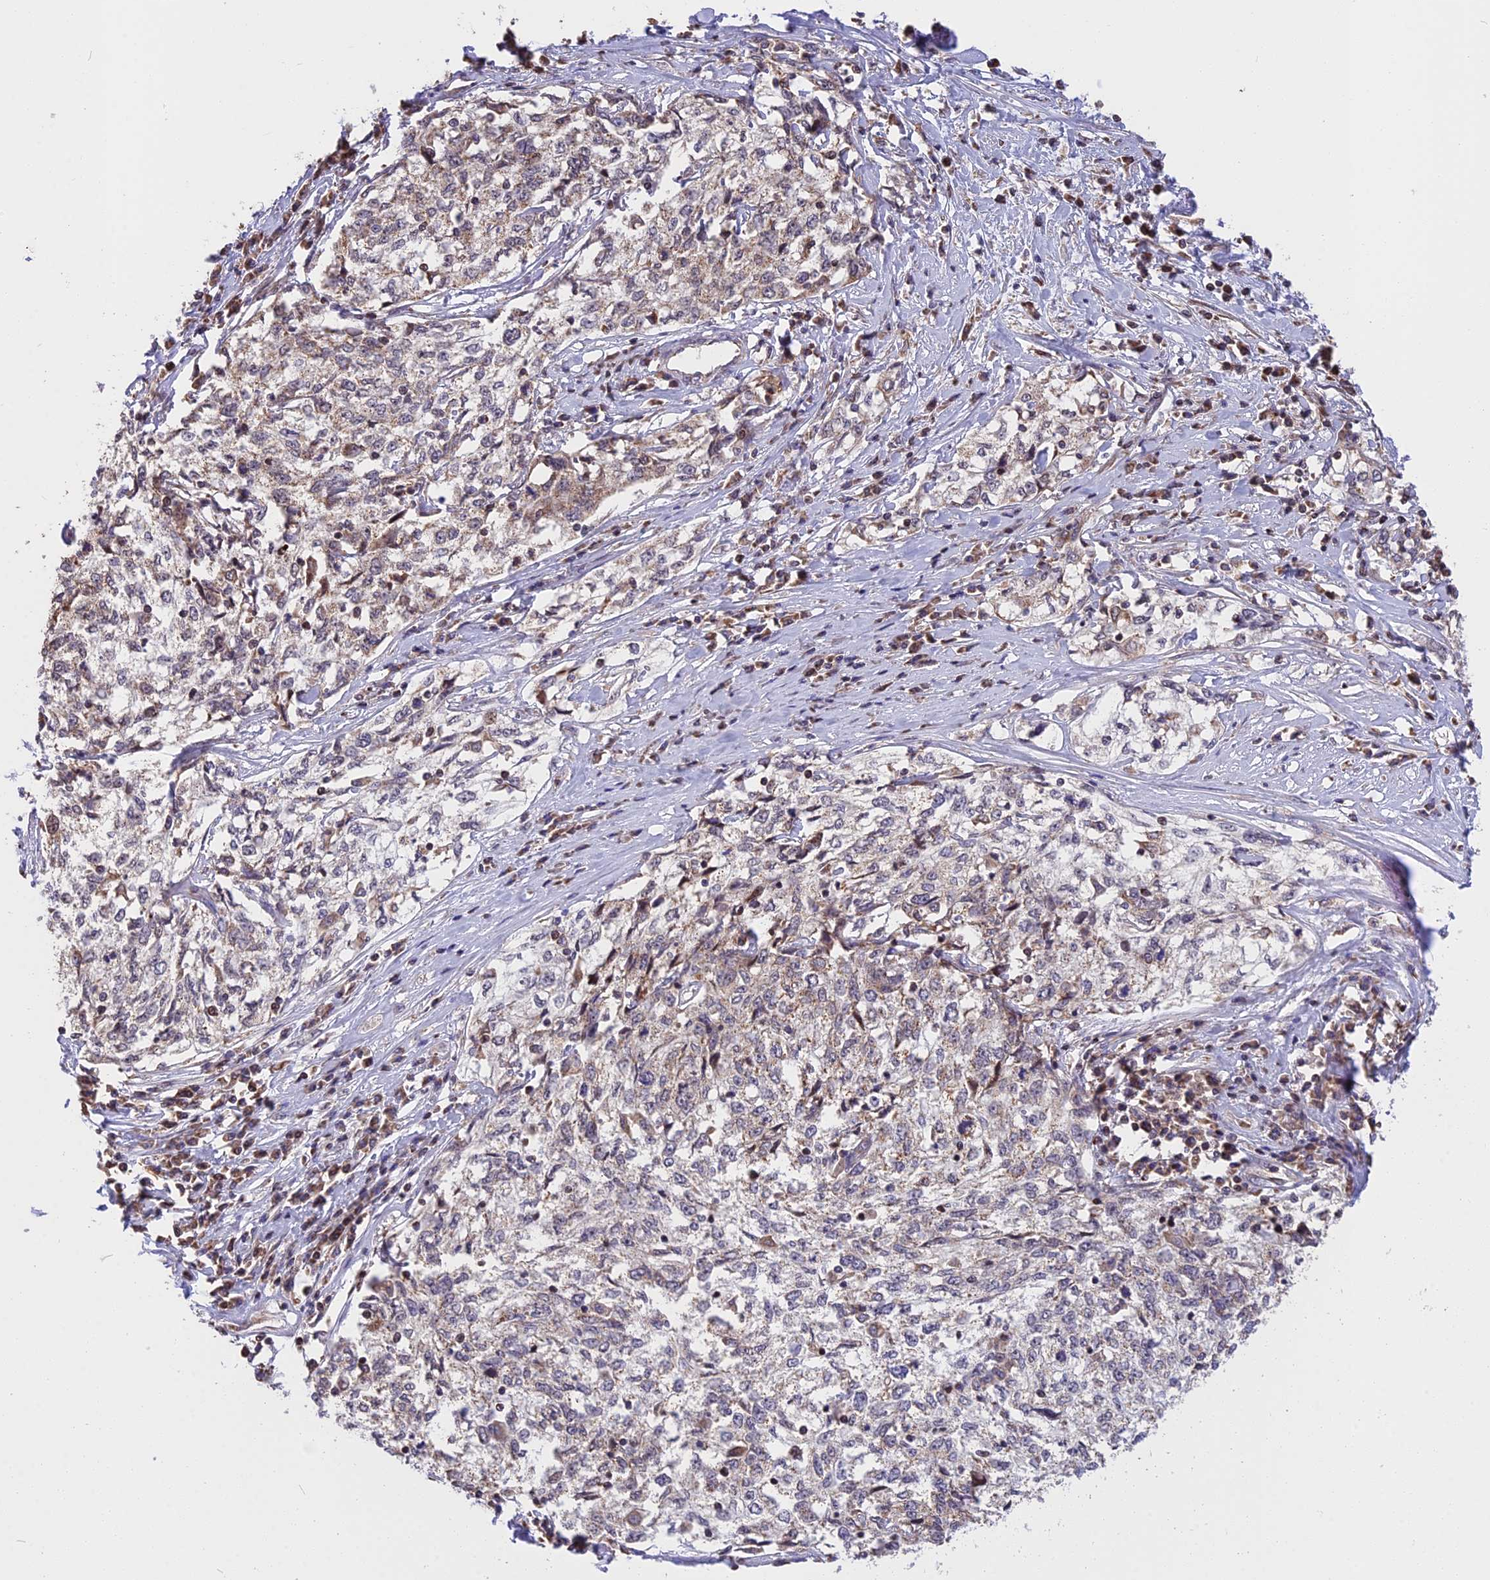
{"staining": {"intensity": "weak", "quantity": "25%-75%", "location": "cytoplasmic/membranous"}, "tissue": "cervical cancer", "cell_type": "Tumor cells", "image_type": "cancer", "snomed": [{"axis": "morphology", "description": "Squamous cell carcinoma, NOS"}, {"axis": "topography", "description": "Cervix"}], "caption": "Immunohistochemistry (IHC) of human cervical cancer displays low levels of weak cytoplasmic/membranous expression in approximately 25%-75% of tumor cells. The staining was performed using DAB, with brown indicating positive protein expression. Nuclei are stained blue with hematoxylin.", "gene": "RERGL", "patient": {"sex": "female", "age": 57}}